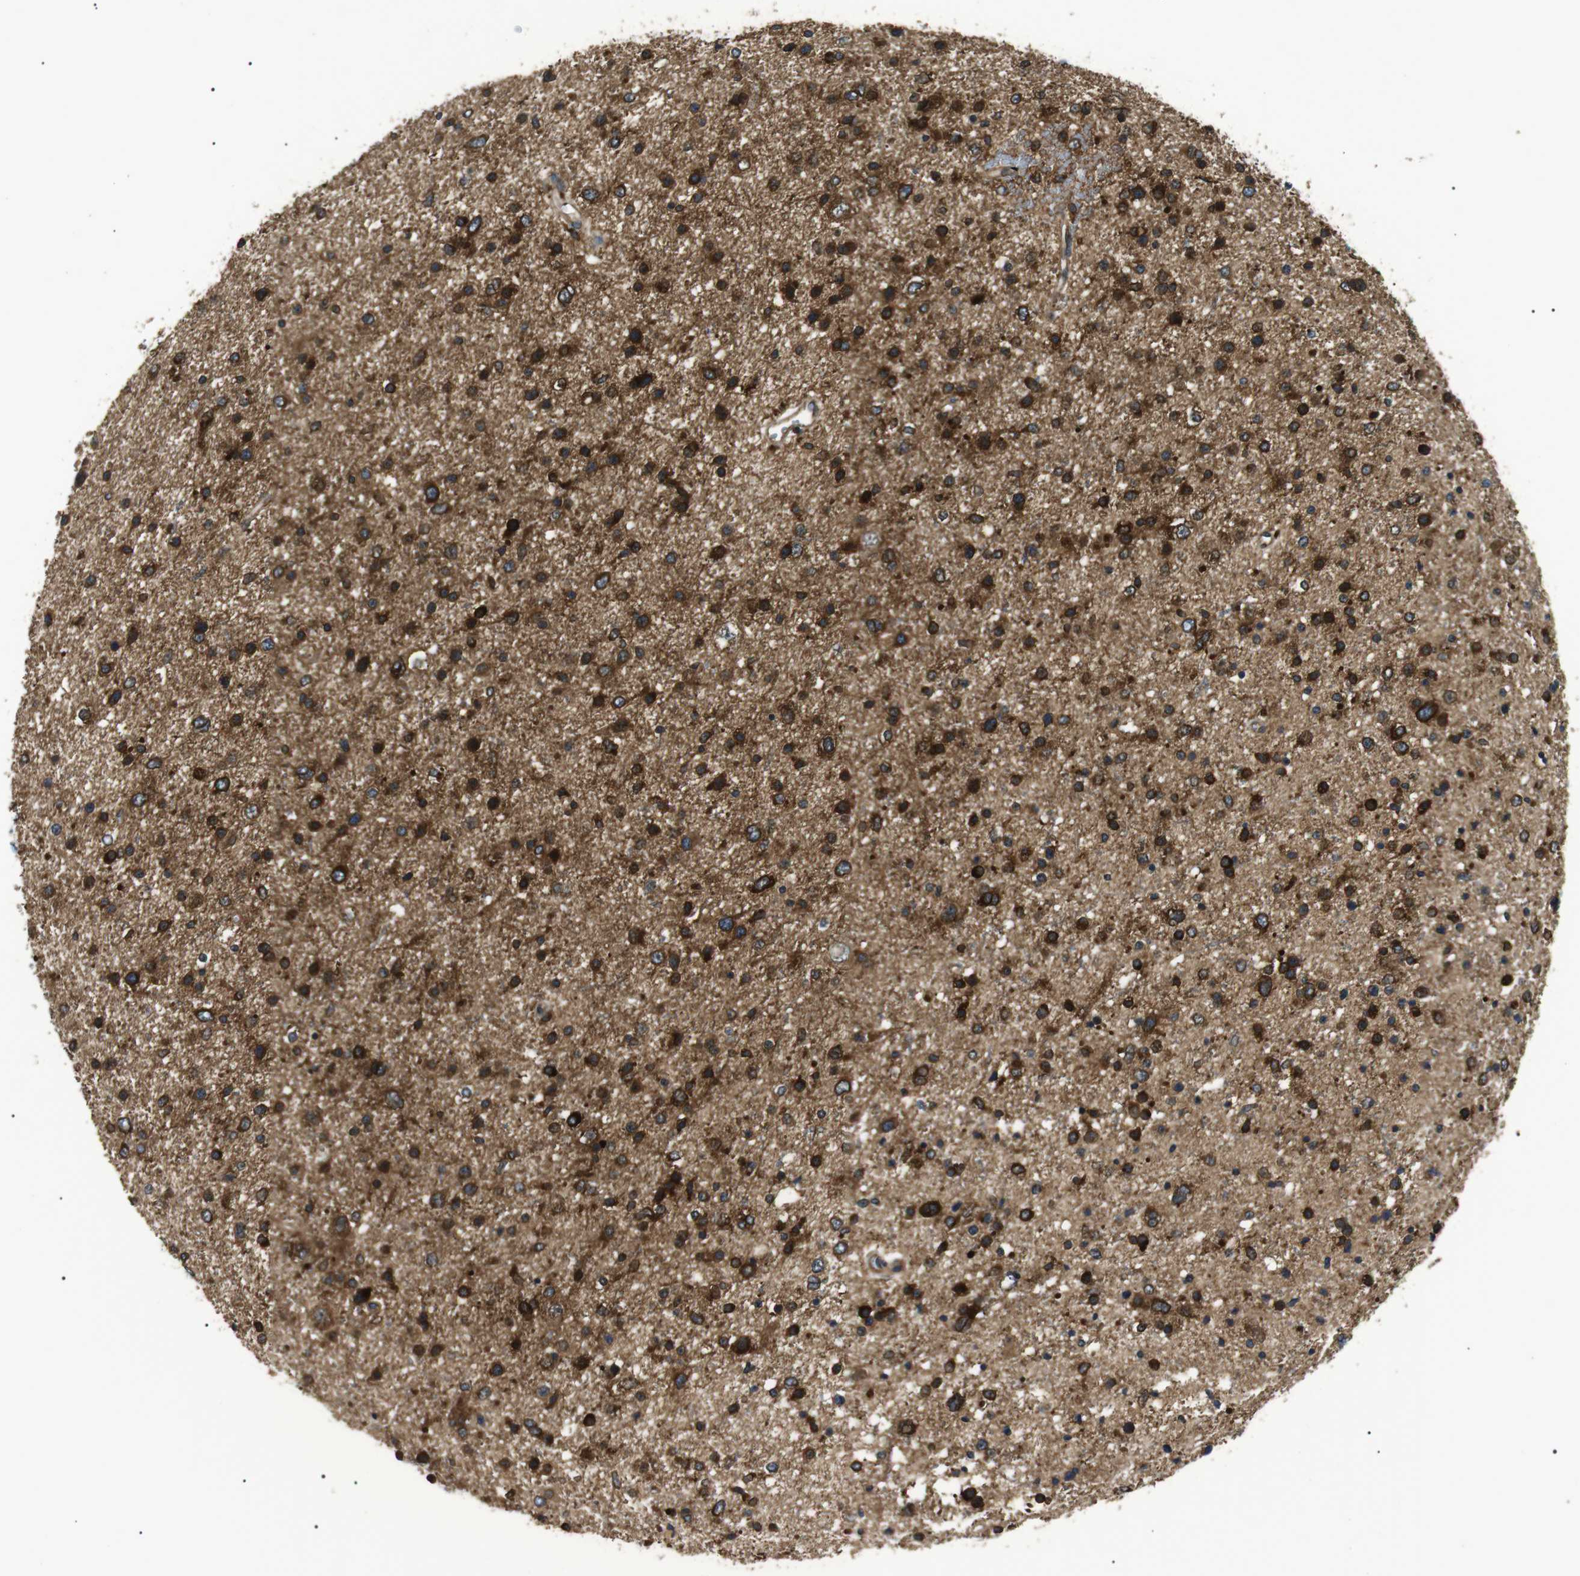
{"staining": {"intensity": "strong", "quantity": ">75%", "location": "cytoplasmic/membranous"}, "tissue": "glioma", "cell_type": "Tumor cells", "image_type": "cancer", "snomed": [{"axis": "morphology", "description": "Glioma, malignant, Low grade"}, {"axis": "topography", "description": "Brain"}], "caption": "The image exhibits immunohistochemical staining of glioma. There is strong cytoplasmic/membranous staining is identified in about >75% of tumor cells.", "gene": "RAB9A", "patient": {"sex": "female", "age": 37}}